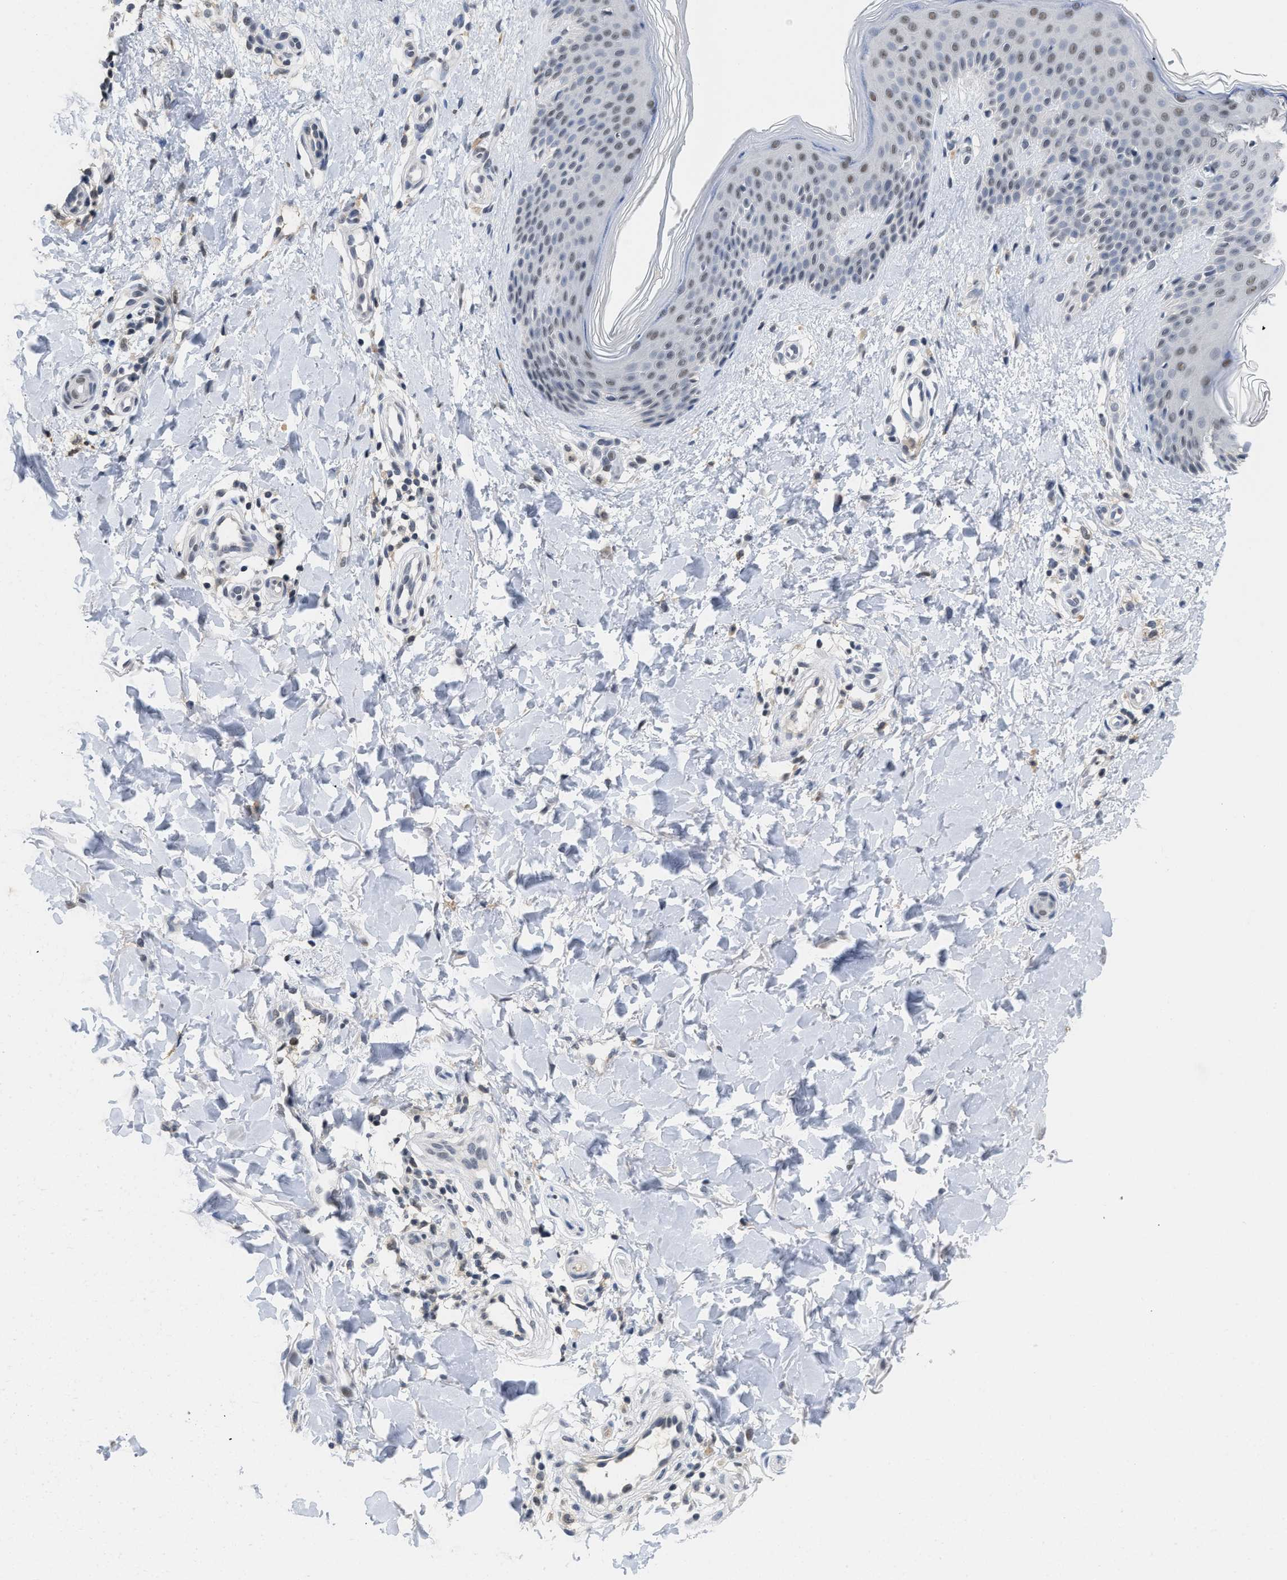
{"staining": {"intensity": "negative", "quantity": "none", "location": "none"}, "tissue": "skin", "cell_type": "Fibroblasts", "image_type": "normal", "snomed": [{"axis": "morphology", "description": "Normal tissue, NOS"}, {"axis": "topography", "description": "Skin"}], "caption": "This image is of unremarkable skin stained with IHC to label a protein in brown with the nuclei are counter-stained blue. There is no positivity in fibroblasts. Brightfield microscopy of immunohistochemistry stained with DAB (3,3'-diaminobenzidine) (brown) and hematoxylin (blue), captured at high magnification.", "gene": "GGNBP2", "patient": {"sex": "male", "age": 41}}